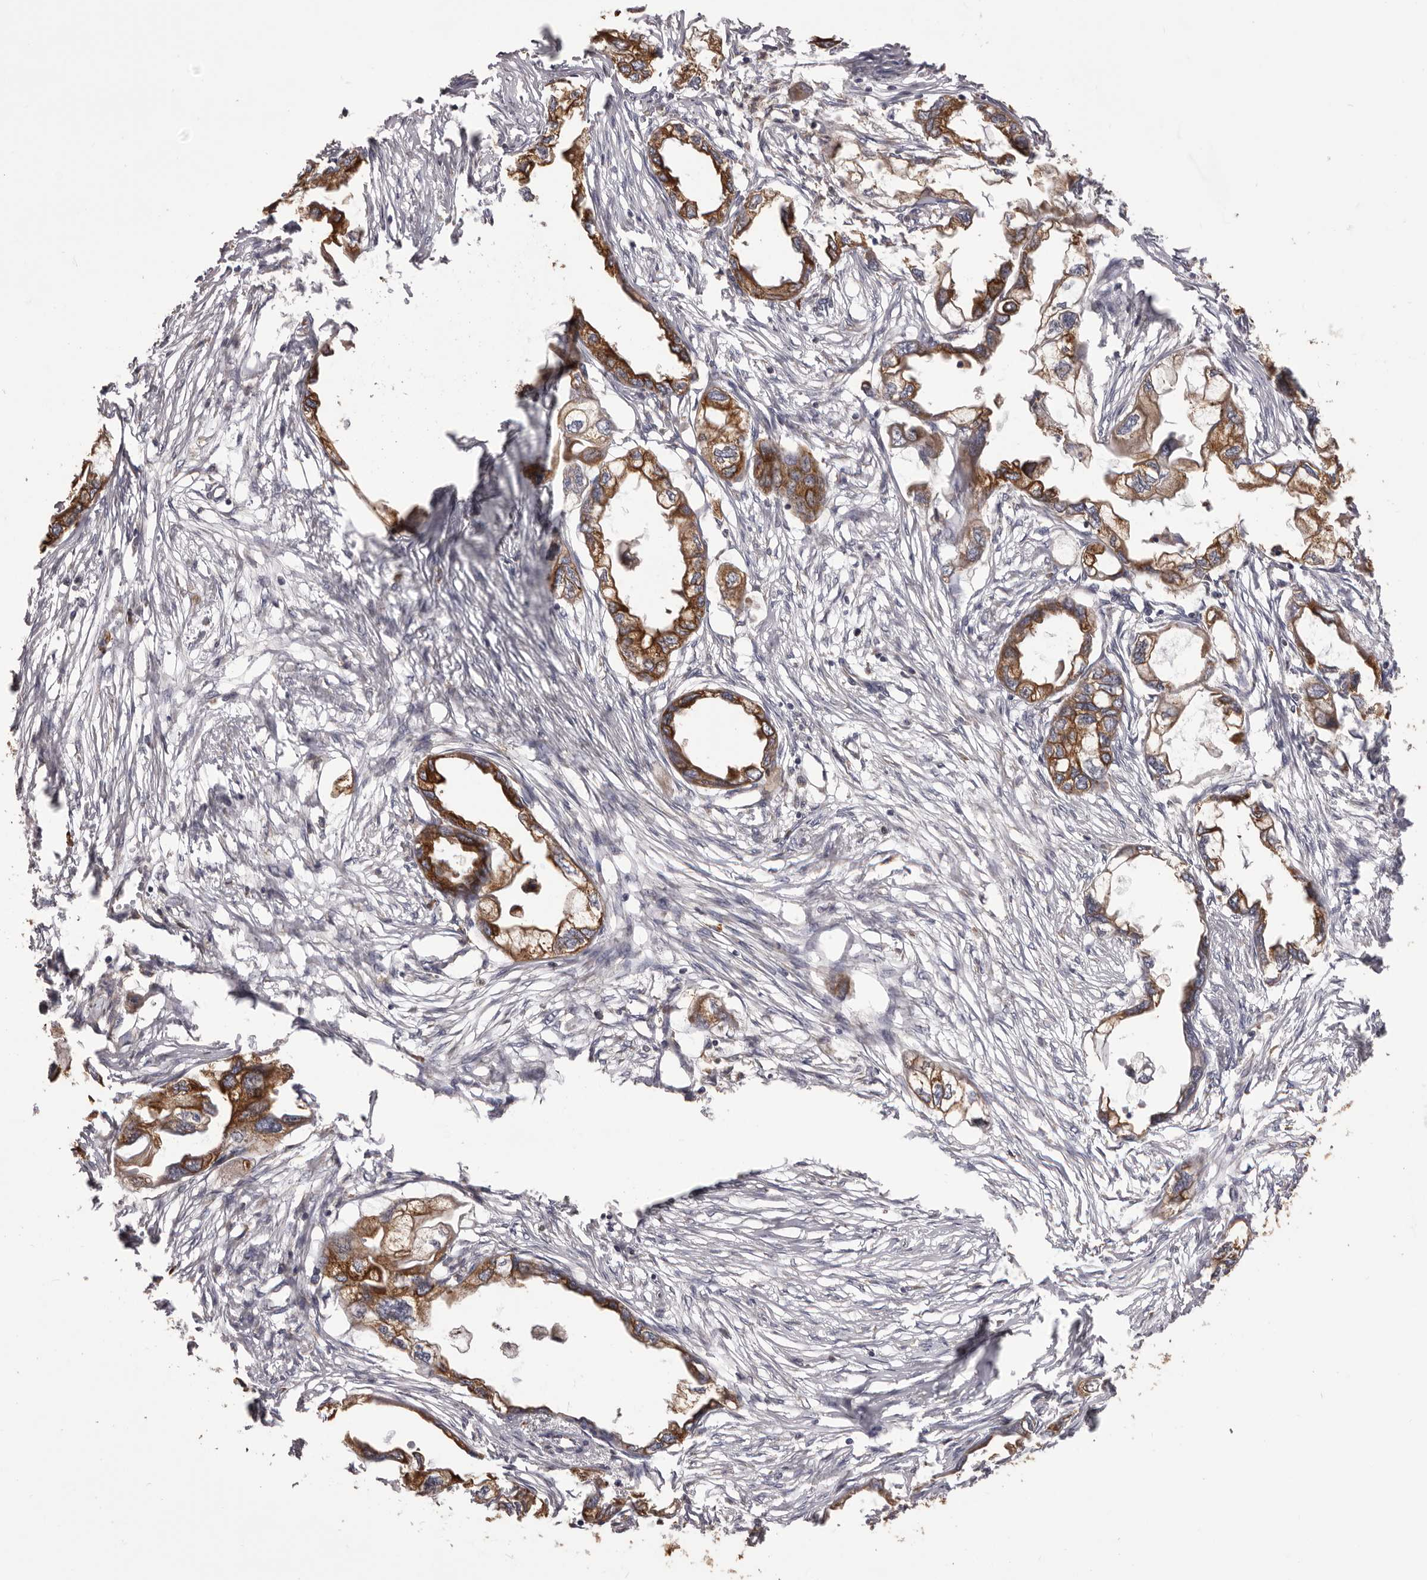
{"staining": {"intensity": "moderate", "quantity": ">75%", "location": "cytoplasmic/membranous"}, "tissue": "endometrial cancer", "cell_type": "Tumor cells", "image_type": "cancer", "snomed": [{"axis": "morphology", "description": "Adenocarcinoma, NOS"}, {"axis": "morphology", "description": "Adenocarcinoma, metastatic, NOS"}, {"axis": "topography", "description": "Adipose tissue"}, {"axis": "topography", "description": "Endometrium"}], "caption": "This is an image of immunohistochemistry staining of endometrial cancer (adenocarcinoma), which shows moderate expression in the cytoplasmic/membranous of tumor cells.", "gene": "QRSL1", "patient": {"sex": "female", "age": 67}}